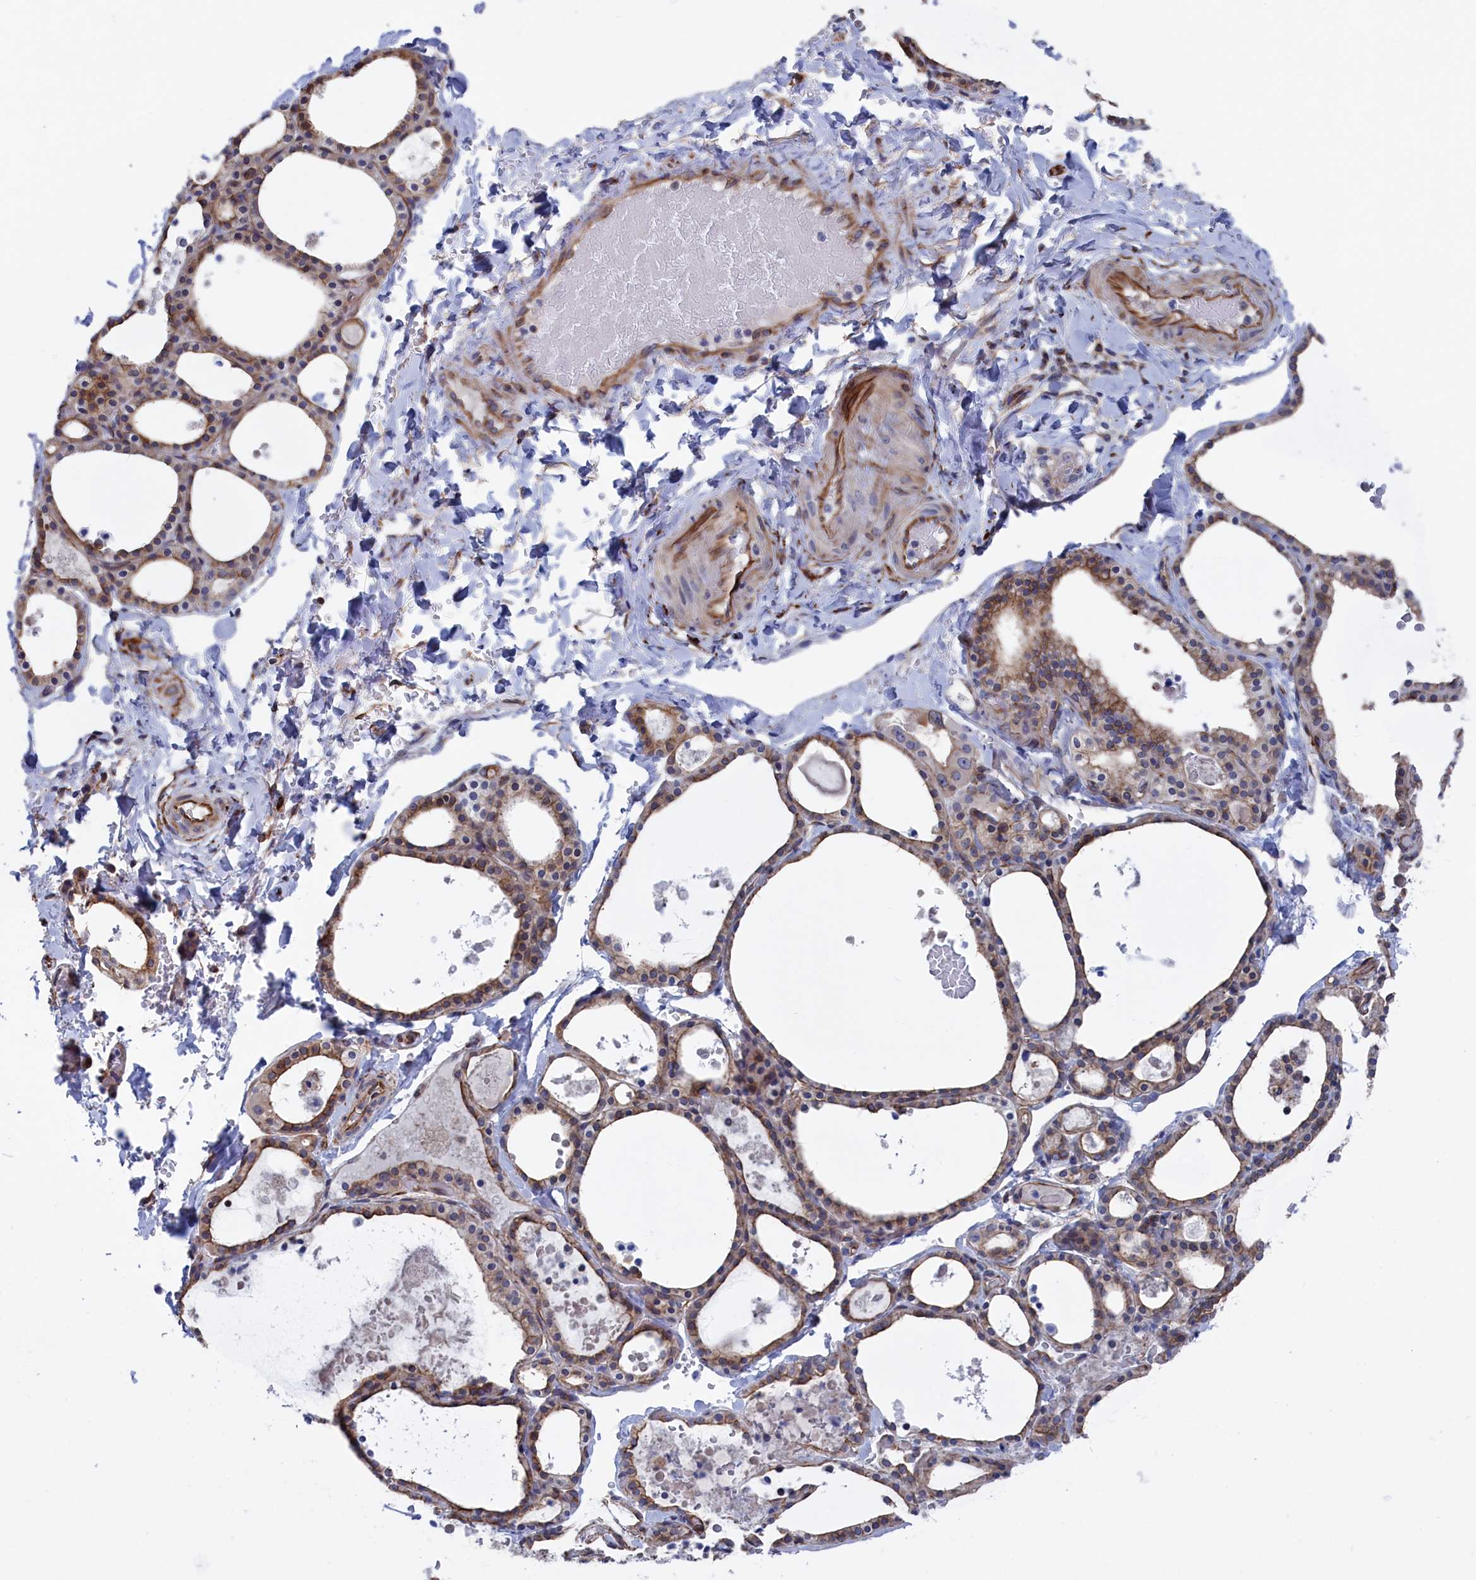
{"staining": {"intensity": "moderate", "quantity": ">75%", "location": "cytoplasmic/membranous"}, "tissue": "thyroid gland", "cell_type": "Glandular cells", "image_type": "normal", "snomed": [{"axis": "morphology", "description": "Normal tissue, NOS"}, {"axis": "topography", "description": "Thyroid gland"}], "caption": "Benign thyroid gland was stained to show a protein in brown. There is medium levels of moderate cytoplasmic/membranous positivity in about >75% of glandular cells.", "gene": "NUTF2", "patient": {"sex": "male", "age": 56}}